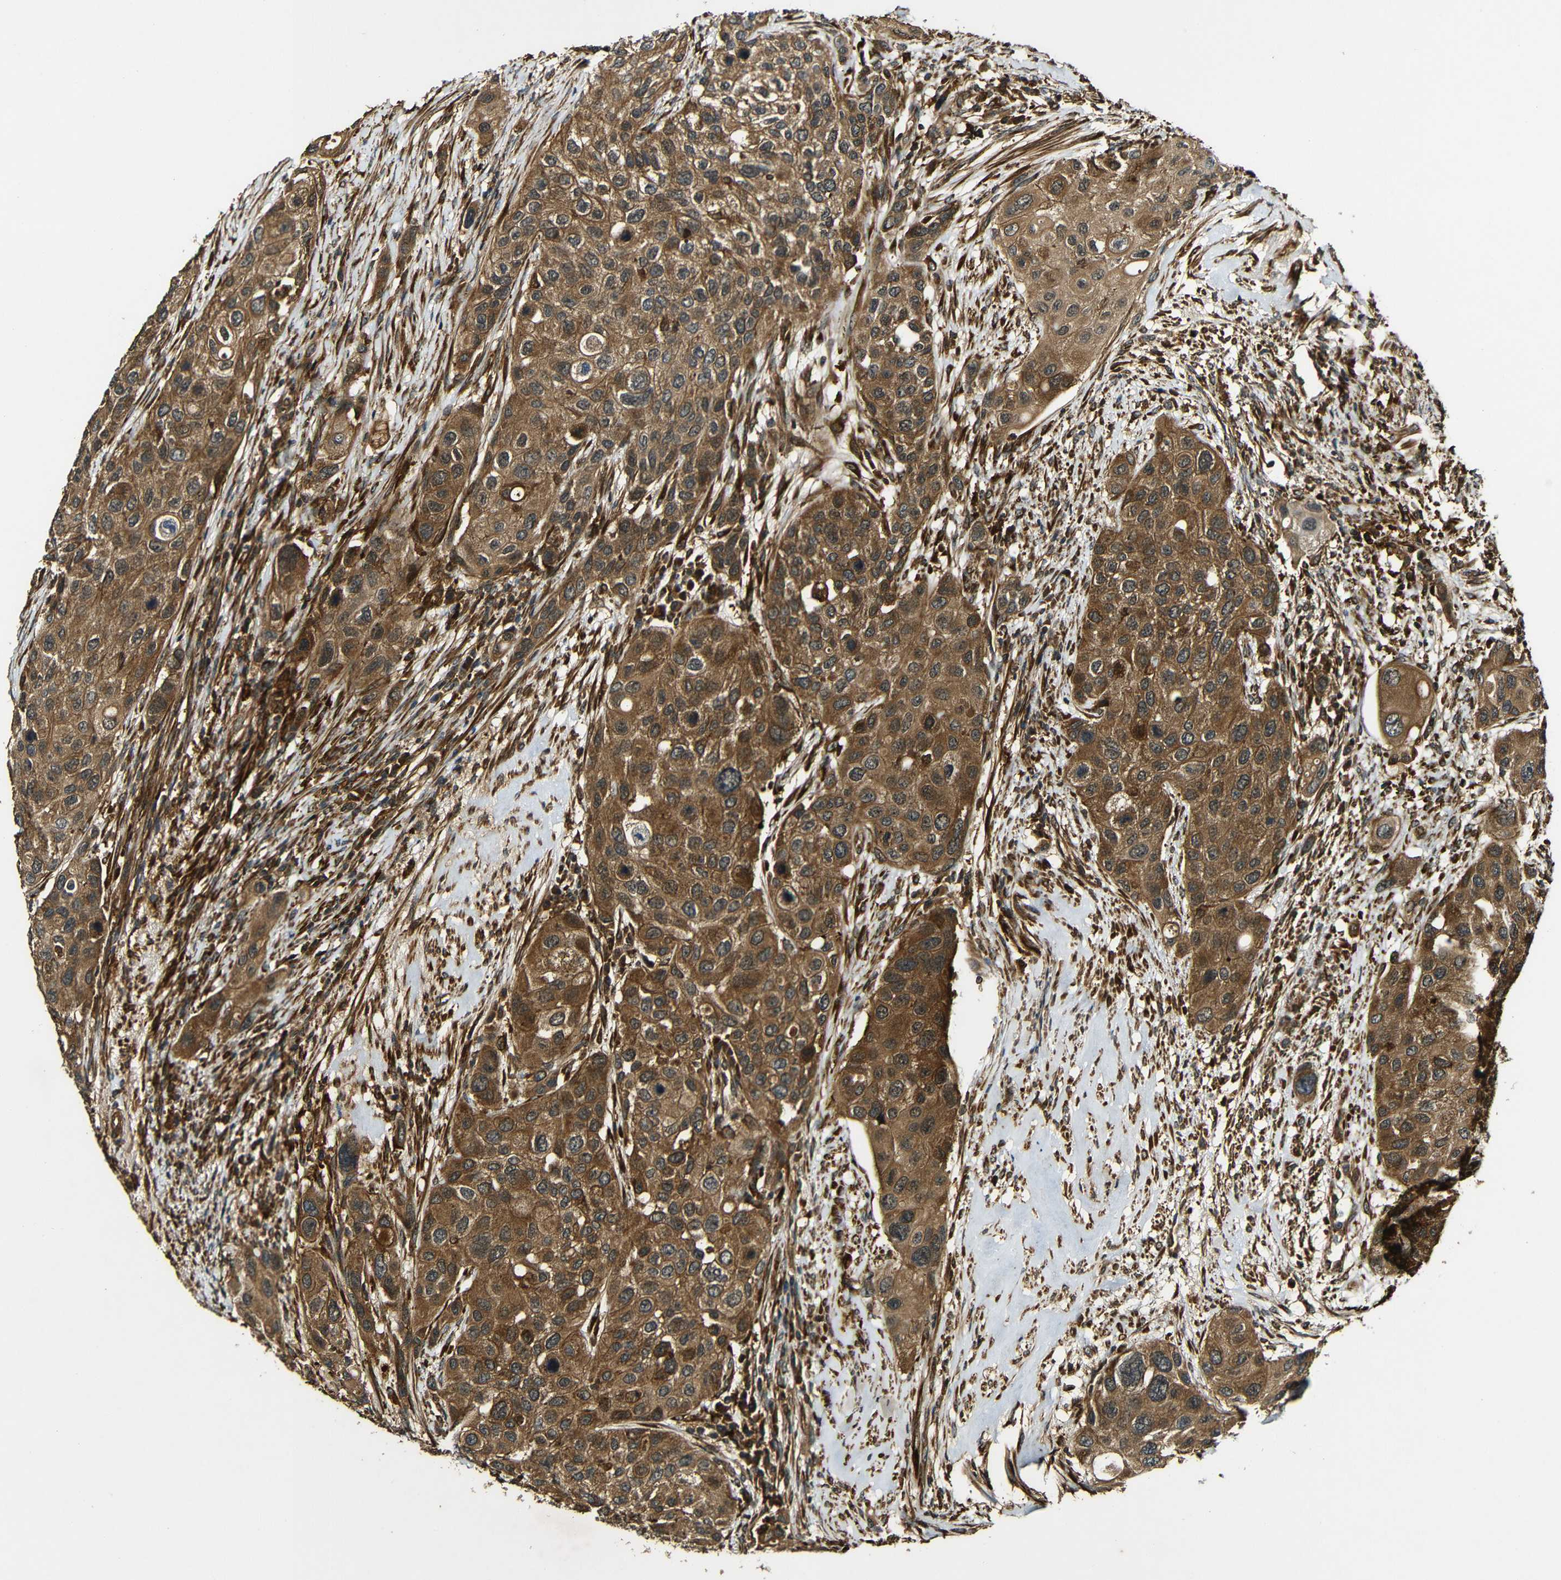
{"staining": {"intensity": "moderate", "quantity": ">75%", "location": "cytoplasmic/membranous"}, "tissue": "urothelial cancer", "cell_type": "Tumor cells", "image_type": "cancer", "snomed": [{"axis": "morphology", "description": "Urothelial carcinoma, High grade"}, {"axis": "topography", "description": "Urinary bladder"}], "caption": "High-power microscopy captured an immunohistochemistry (IHC) photomicrograph of urothelial cancer, revealing moderate cytoplasmic/membranous positivity in approximately >75% of tumor cells.", "gene": "CASP8", "patient": {"sex": "female", "age": 56}}